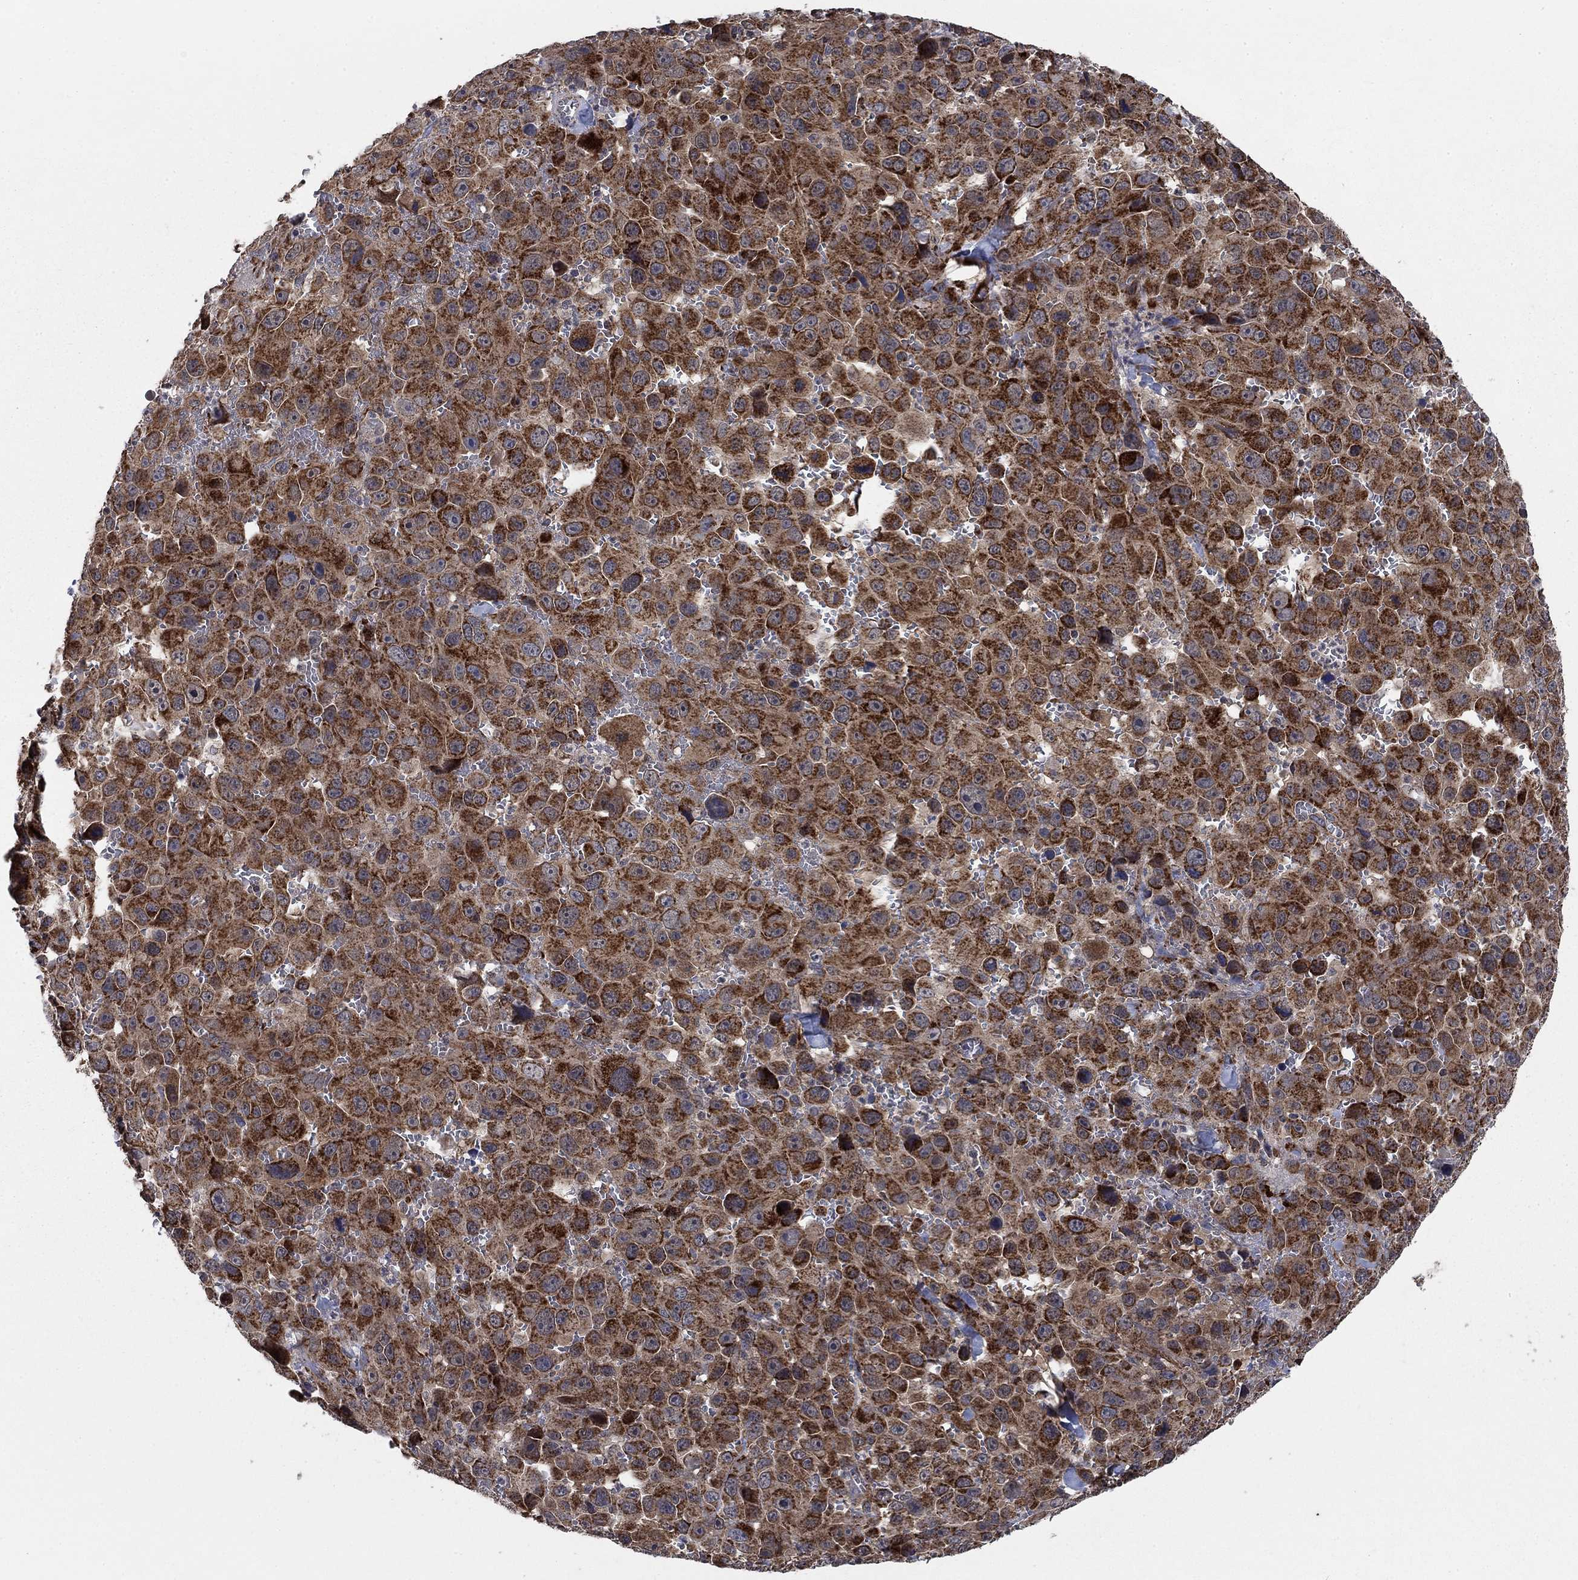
{"staining": {"intensity": "strong", "quantity": ">75%", "location": "cytoplasmic/membranous"}, "tissue": "melanoma", "cell_type": "Tumor cells", "image_type": "cancer", "snomed": [{"axis": "morphology", "description": "Malignant melanoma, NOS"}, {"axis": "topography", "description": "Skin"}], "caption": "Melanoma was stained to show a protein in brown. There is high levels of strong cytoplasmic/membranous positivity in approximately >75% of tumor cells.", "gene": "NME7", "patient": {"sex": "female", "age": 91}}